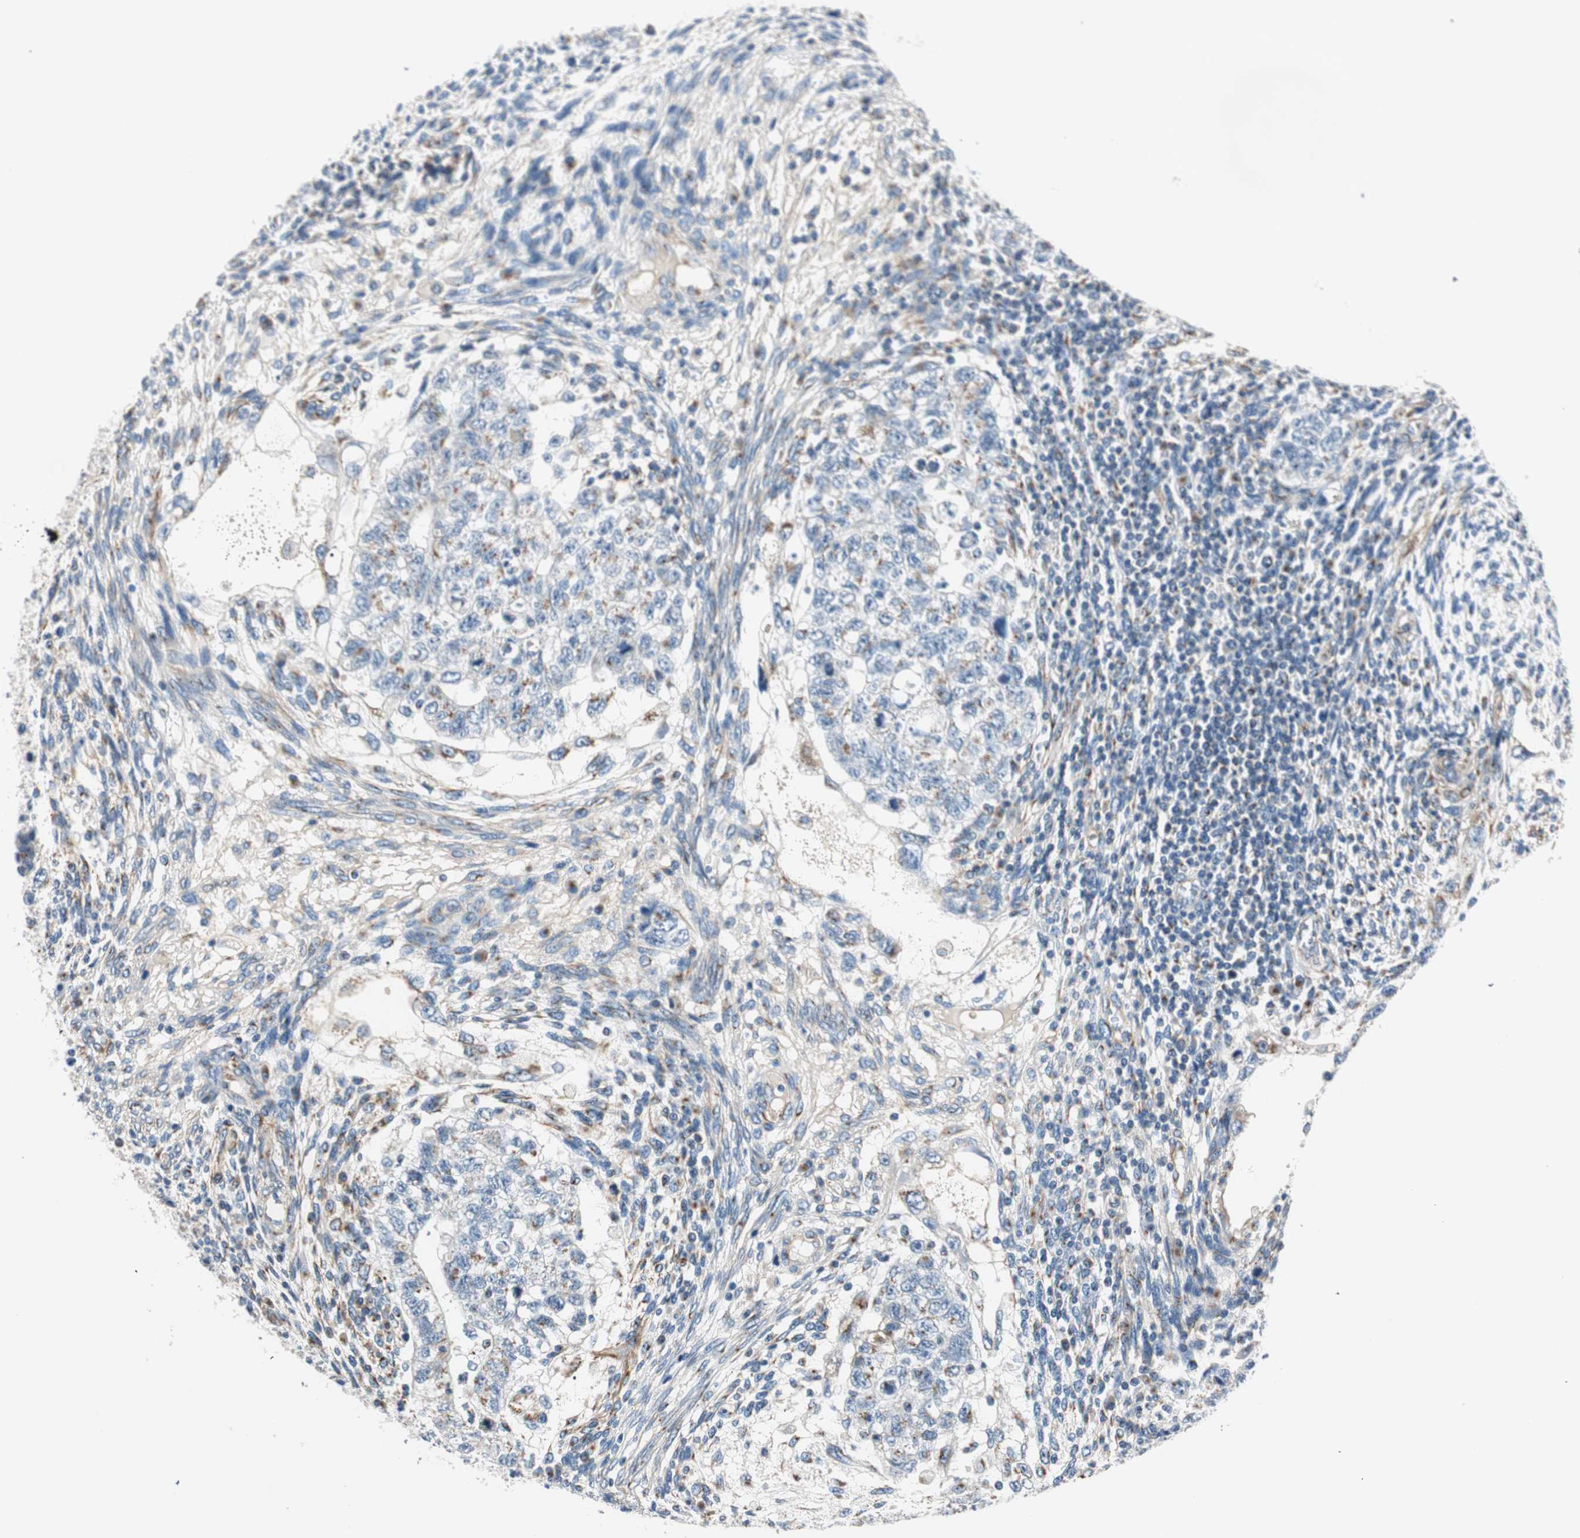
{"staining": {"intensity": "moderate", "quantity": "<25%", "location": "cytoplasmic/membranous"}, "tissue": "testis cancer", "cell_type": "Tumor cells", "image_type": "cancer", "snomed": [{"axis": "morphology", "description": "Normal tissue, NOS"}, {"axis": "morphology", "description": "Carcinoma, Embryonal, NOS"}, {"axis": "topography", "description": "Testis"}], "caption": "High-magnification brightfield microscopy of testis embryonal carcinoma stained with DAB (brown) and counterstained with hematoxylin (blue). tumor cells exhibit moderate cytoplasmic/membranous positivity is identified in about<25% of cells. (IHC, brightfield microscopy, high magnification).", "gene": "TMF1", "patient": {"sex": "male", "age": 36}}